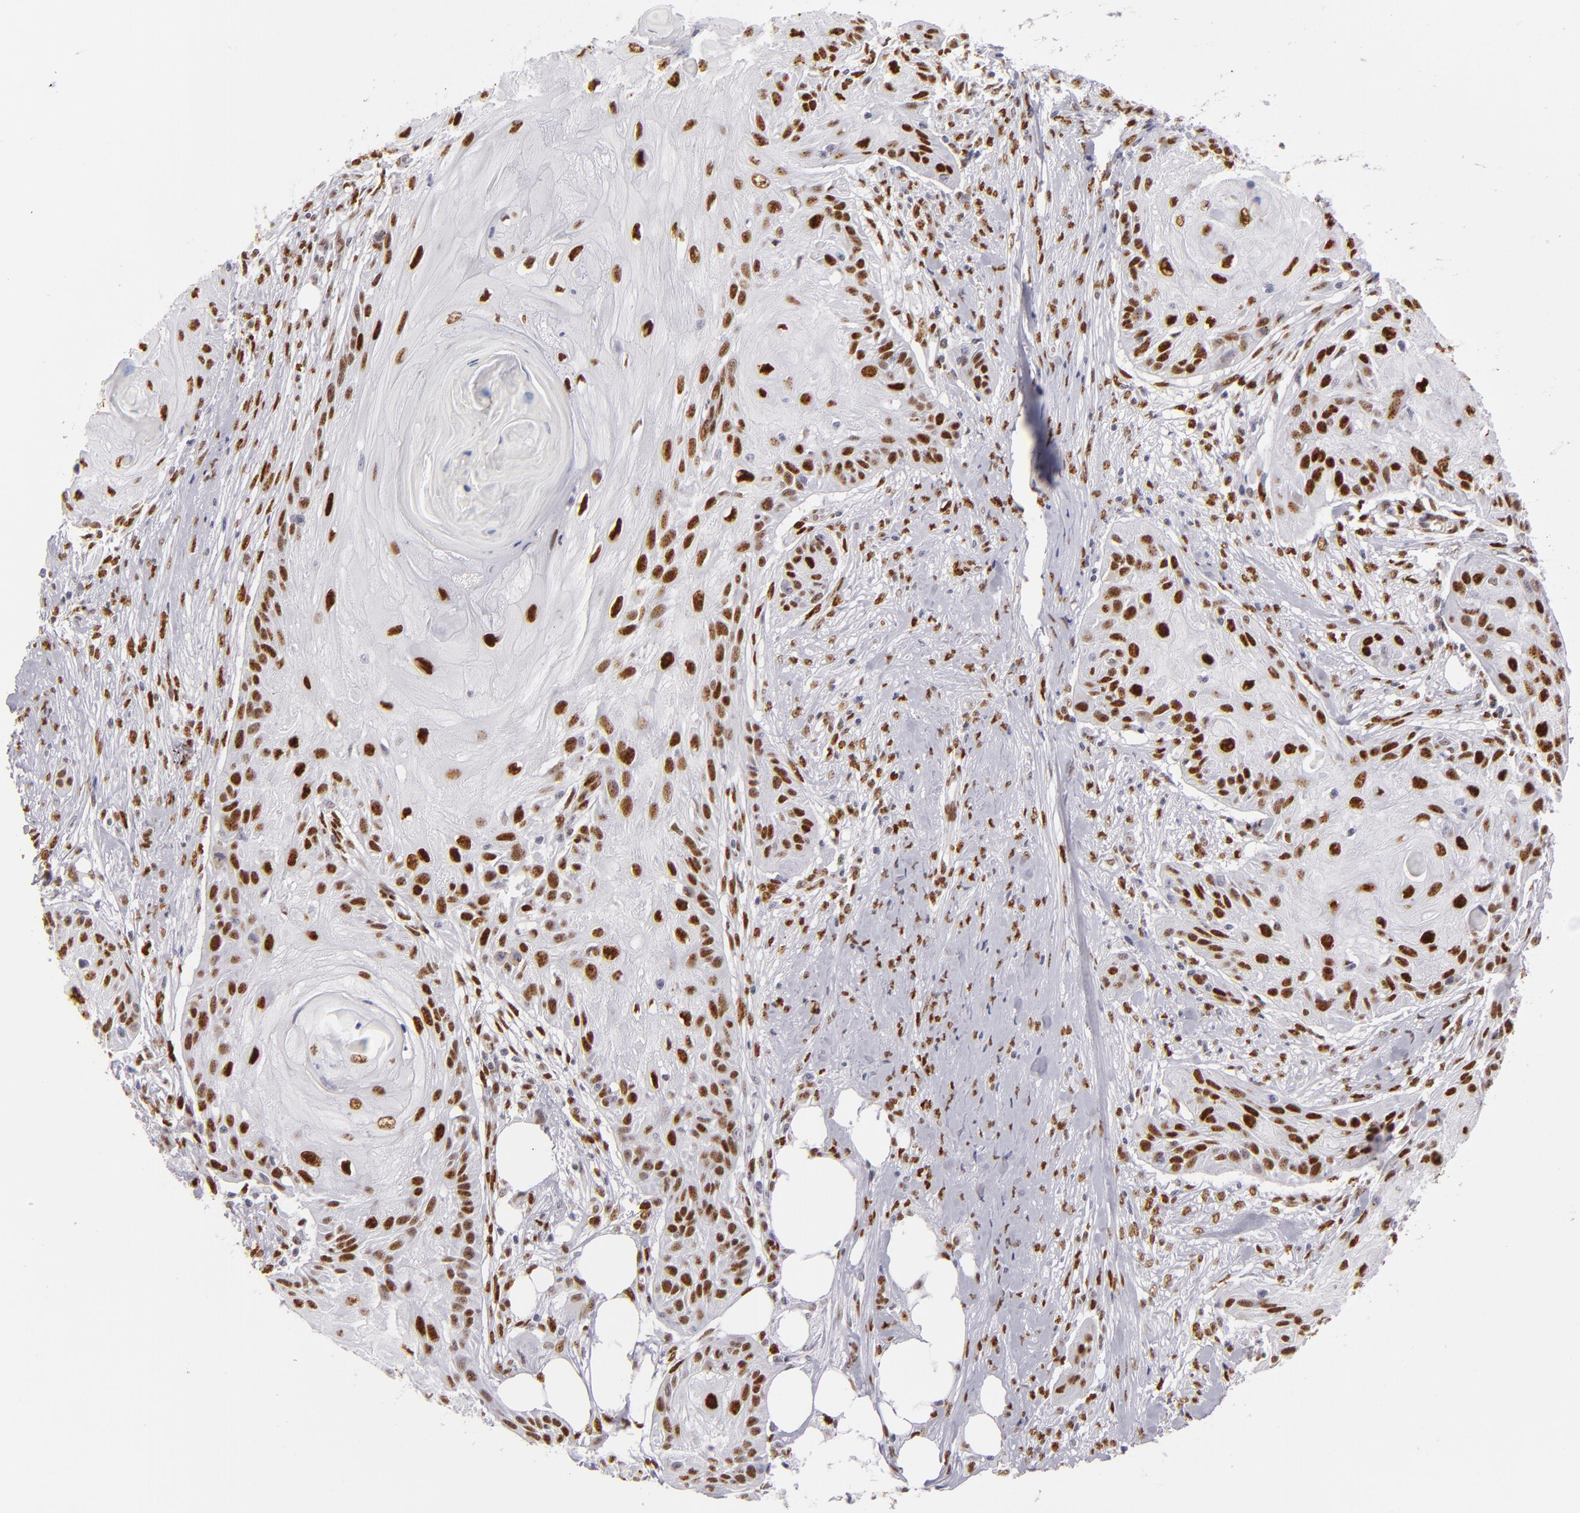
{"staining": {"intensity": "strong", "quantity": ">75%", "location": "nuclear"}, "tissue": "skin cancer", "cell_type": "Tumor cells", "image_type": "cancer", "snomed": [{"axis": "morphology", "description": "Squamous cell carcinoma, NOS"}, {"axis": "topography", "description": "Skin"}], "caption": "Skin cancer stained with DAB (3,3'-diaminobenzidine) immunohistochemistry reveals high levels of strong nuclear positivity in approximately >75% of tumor cells.", "gene": "TOP3A", "patient": {"sex": "female", "age": 88}}